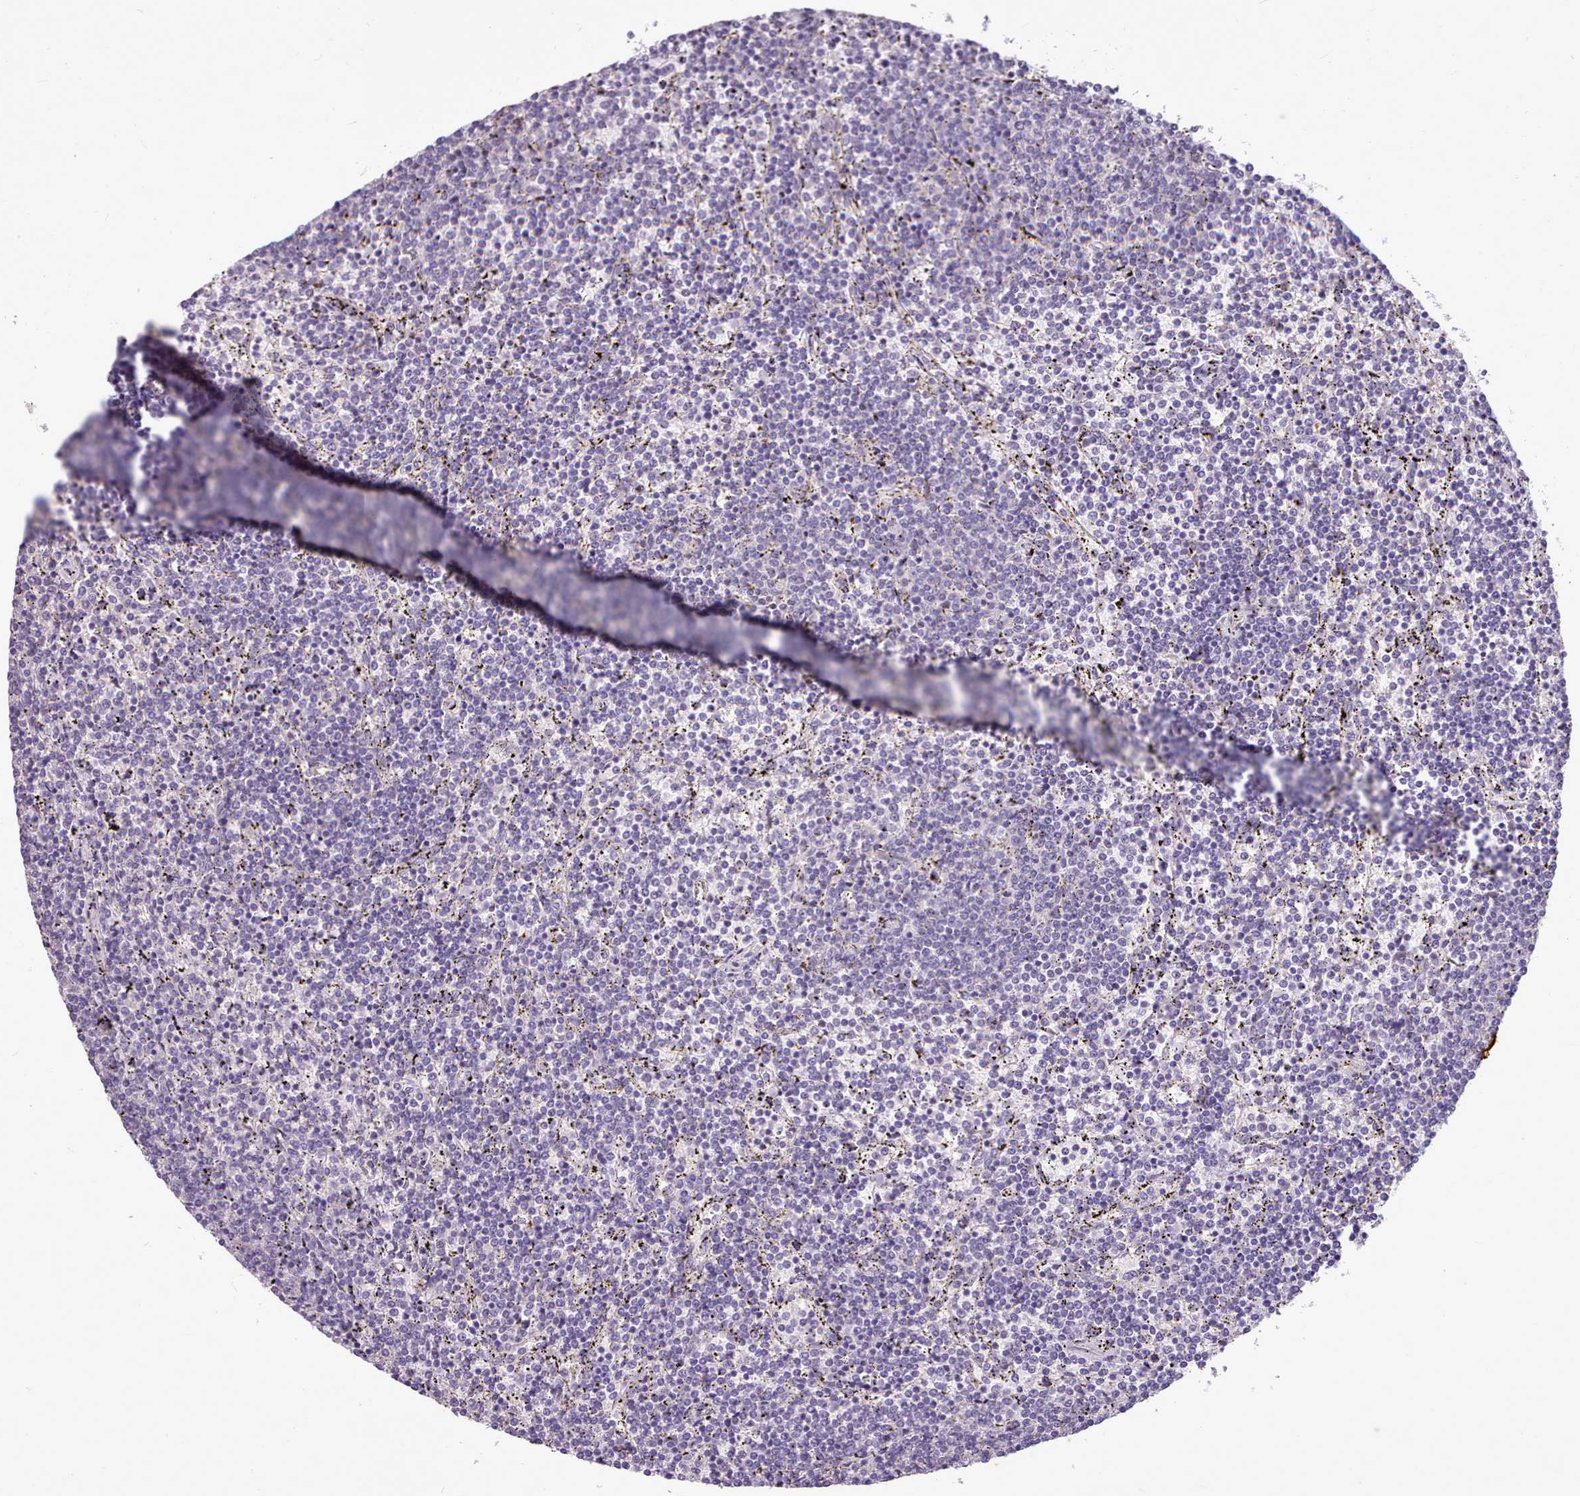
{"staining": {"intensity": "negative", "quantity": "none", "location": "none"}, "tissue": "lymphoma", "cell_type": "Tumor cells", "image_type": "cancer", "snomed": [{"axis": "morphology", "description": "Malignant lymphoma, non-Hodgkin's type, Low grade"}, {"axis": "topography", "description": "Spleen"}], "caption": "Histopathology image shows no protein staining in tumor cells of lymphoma tissue. (DAB immunohistochemistry, high magnification).", "gene": "ZNF607", "patient": {"sex": "female", "age": 50}}